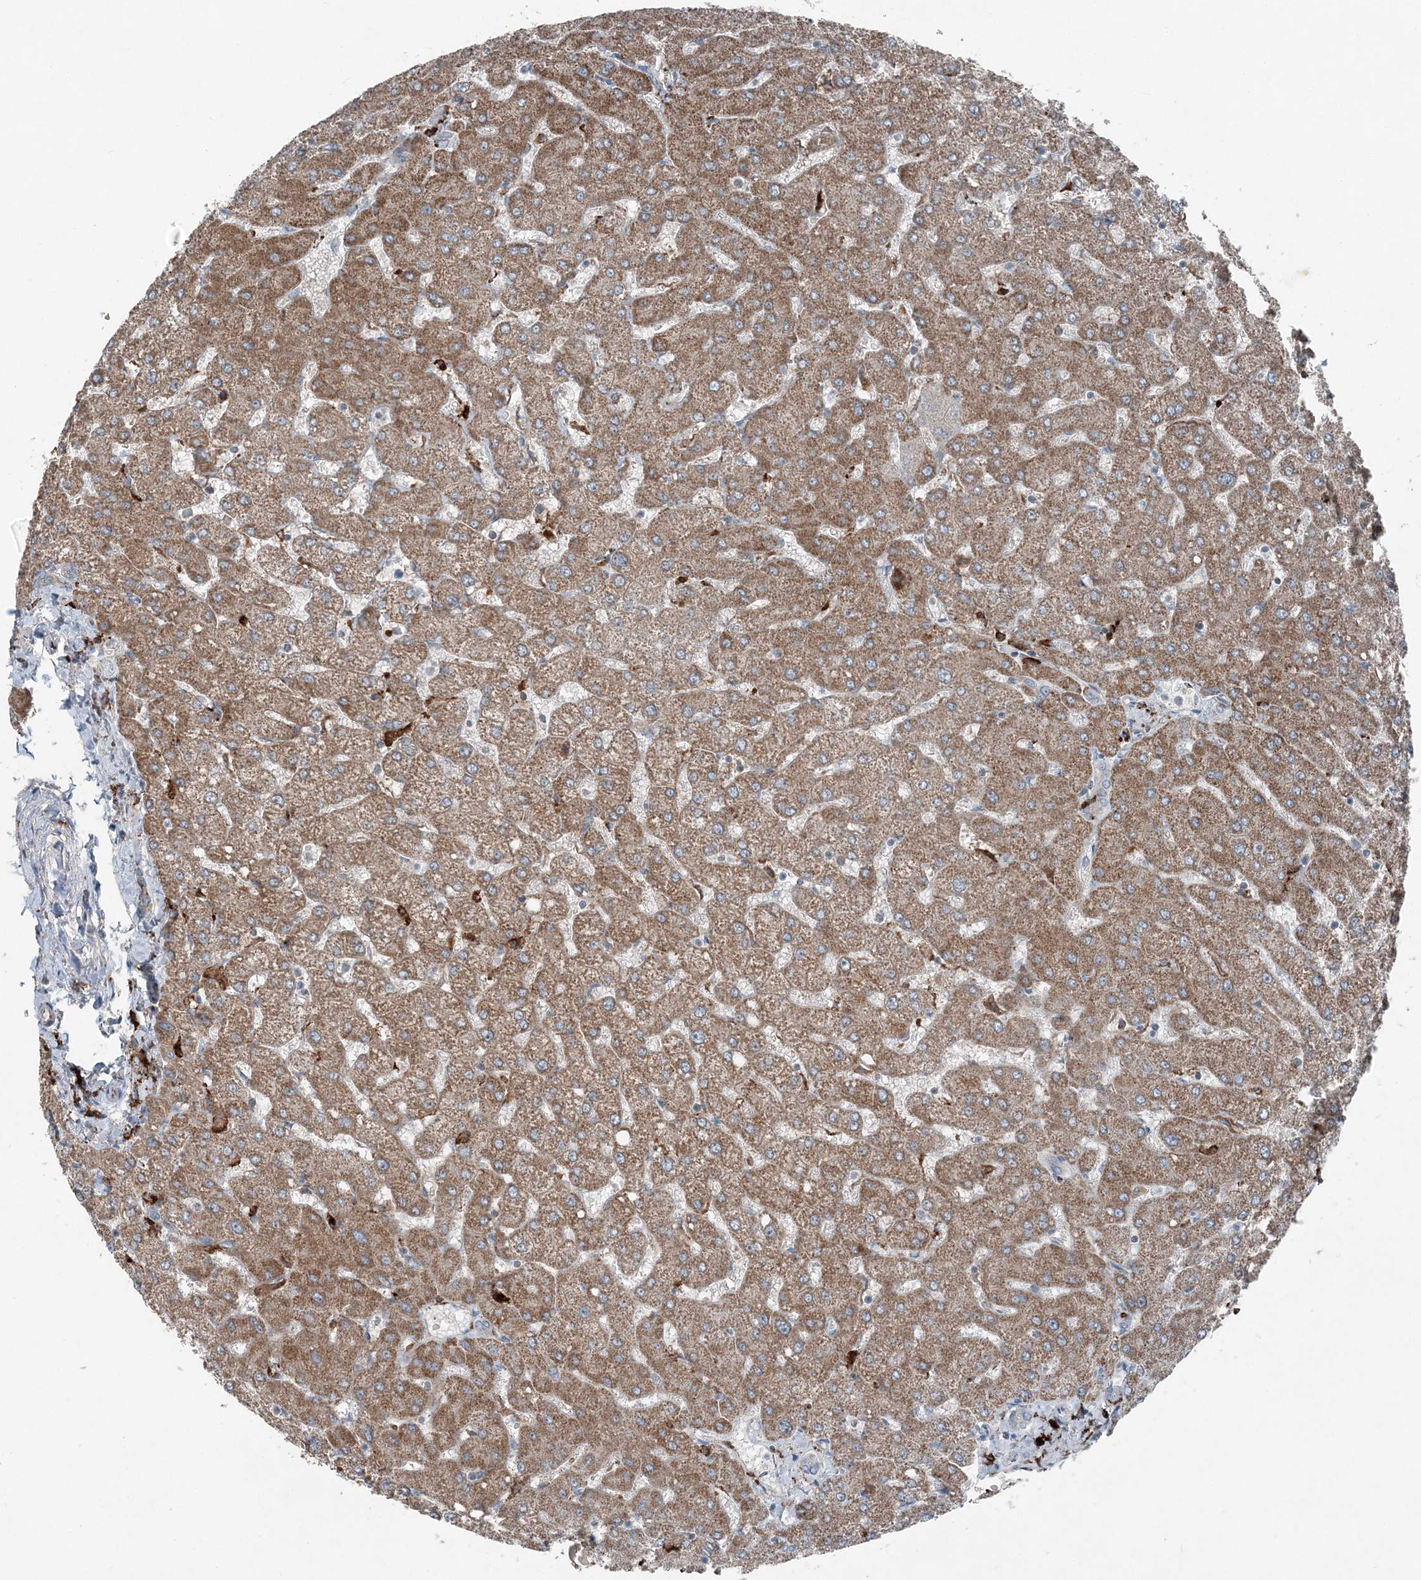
{"staining": {"intensity": "negative", "quantity": "none", "location": "none"}, "tissue": "liver", "cell_type": "Cholangiocytes", "image_type": "normal", "snomed": [{"axis": "morphology", "description": "Normal tissue, NOS"}, {"axis": "topography", "description": "Liver"}], "caption": "This is an IHC micrograph of benign liver. There is no staining in cholangiocytes.", "gene": "KY", "patient": {"sex": "female", "age": 54}}